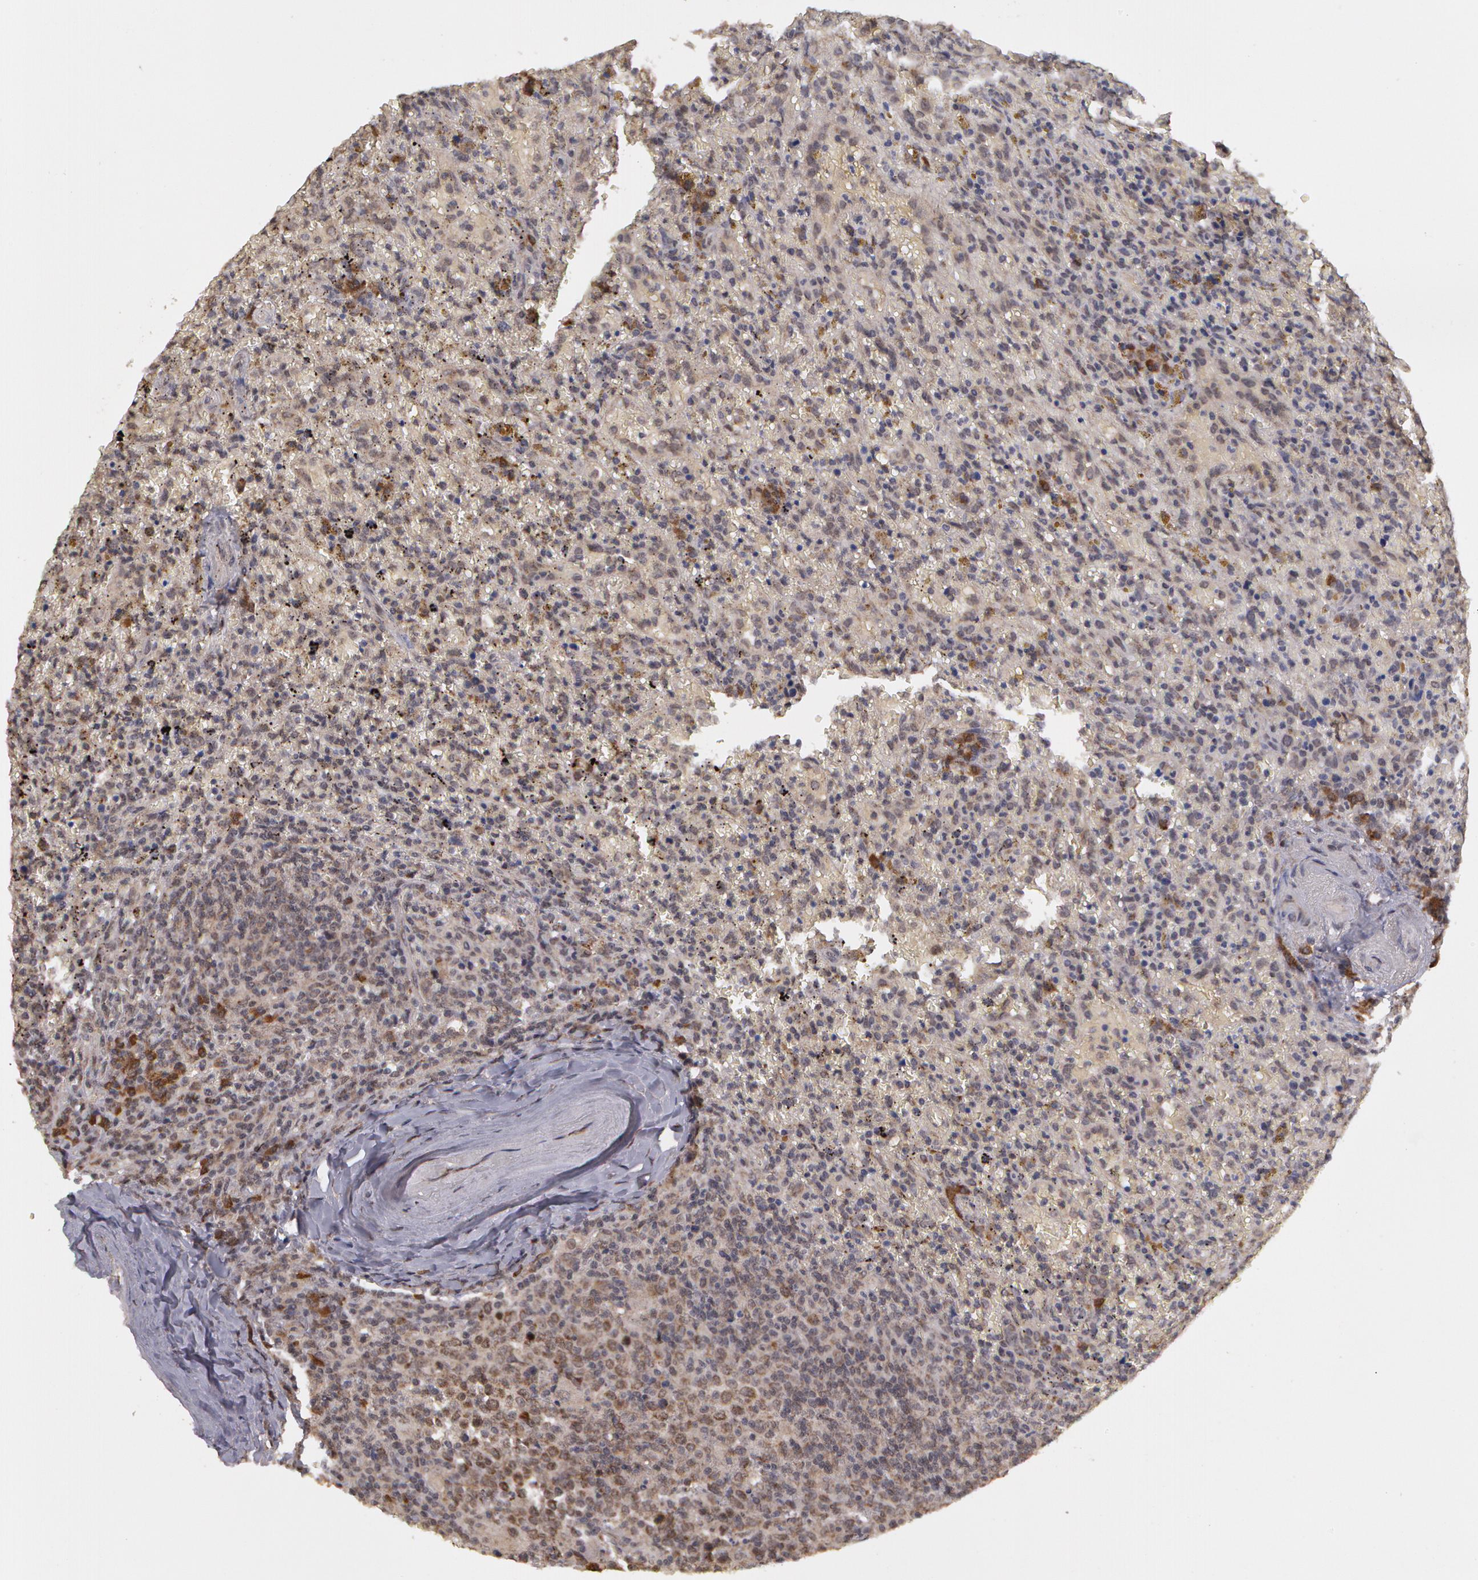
{"staining": {"intensity": "strong", "quantity": "25%-75%", "location": "cytoplasmic/membranous"}, "tissue": "lymphoma", "cell_type": "Tumor cells", "image_type": "cancer", "snomed": [{"axis": "morphology", "description": "Malignant lymphoma, non-Hodgkin's type, High grade"}, {"axis": "topography", "description": "Spleen"}, {"axis": "topography", "description": "Lymph node"}], "caption": "Protein staining exhibits strong cytoplasmic/membranous expression in about 25%-75% of tumor cells in lymphoma.", "gene": "GLIS1", "patient": {"sex": "female", "age": 70}}